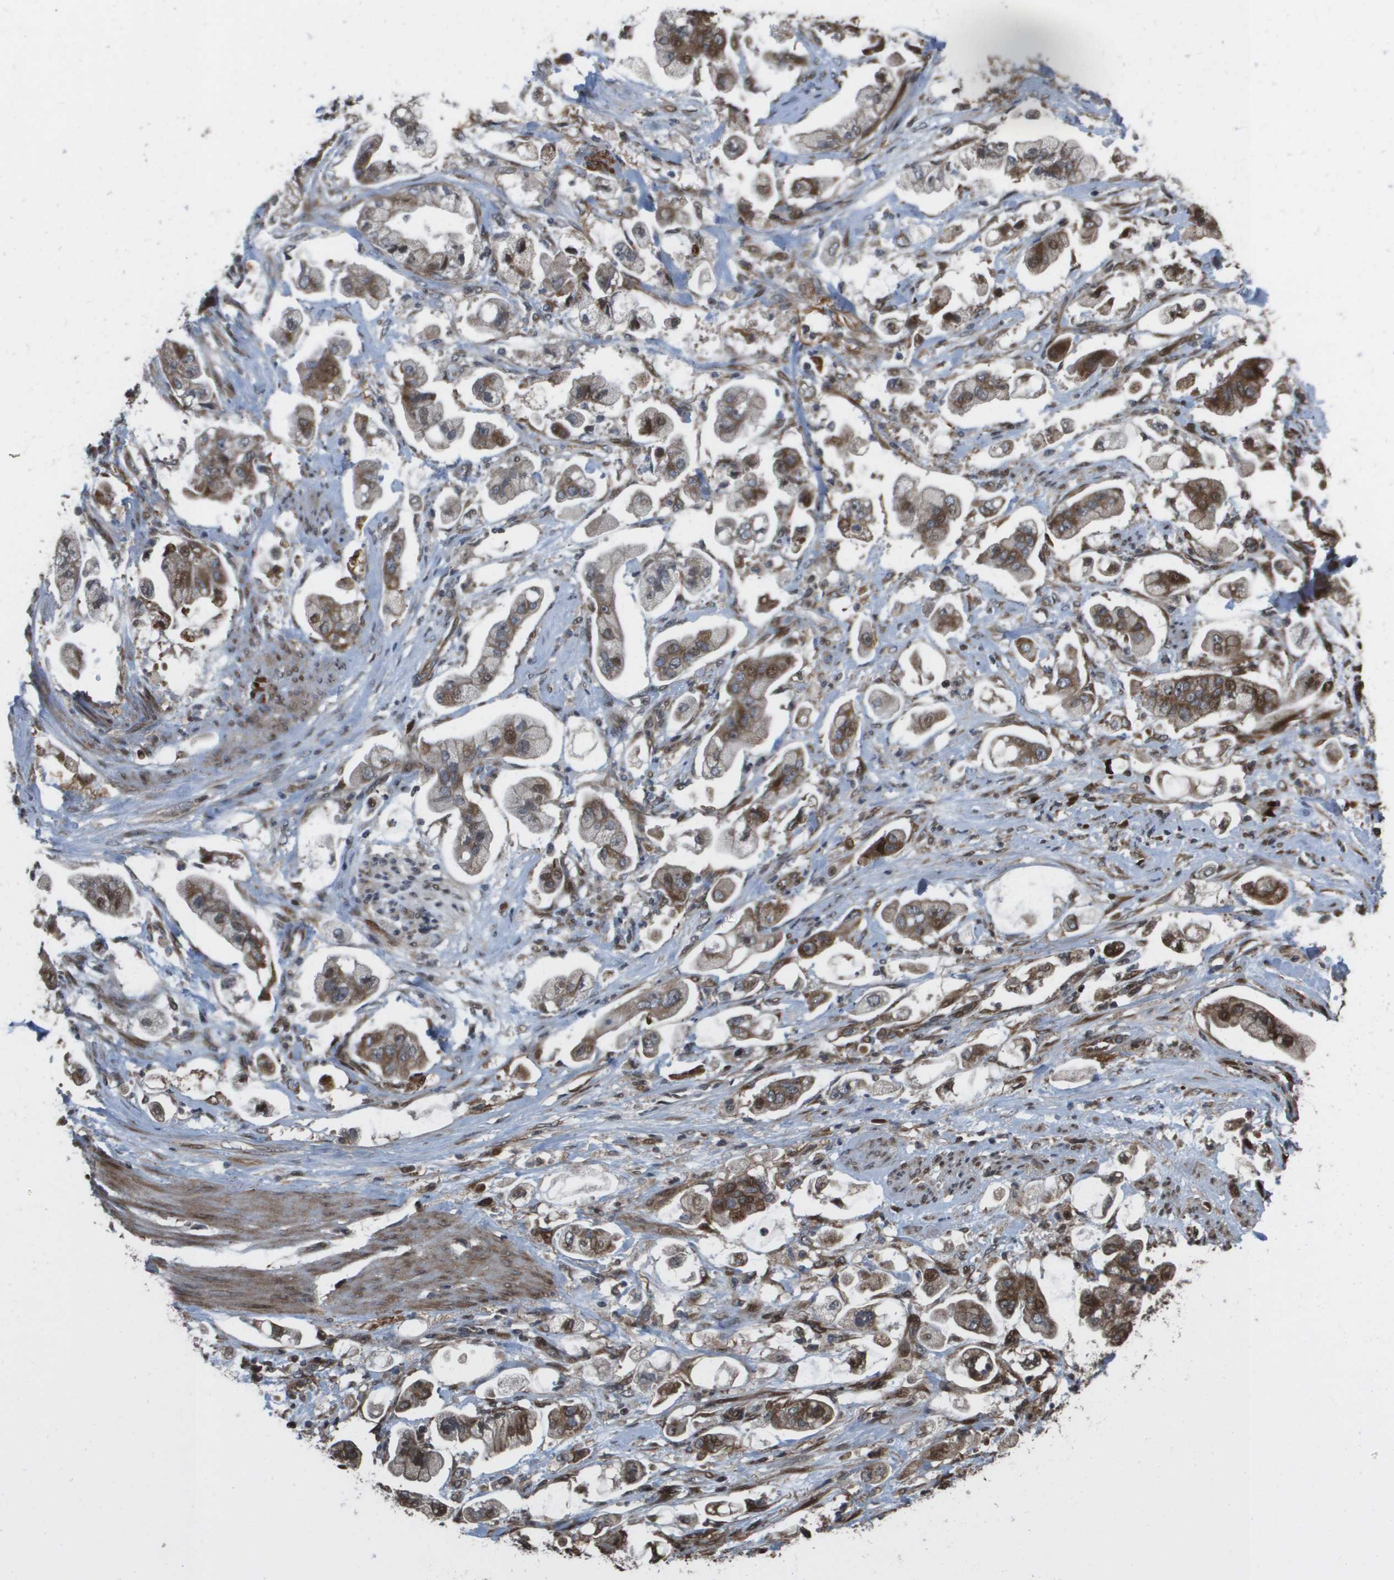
{"staining": {"intensity": "moderate", "quantity": "25%-75%", "location": "cytoplasmic/membranous"}, "tissue": "stomach cancer", "cell_type": "Tumor cells", "image_type": "cancer", "snomed": [{"axis": "morphology", "description": "Adenocarcinoma, NOS"}, {"axis": "topography", "description": "Stomach"}], "caption": "Protein analysis of adenocarcinoma (stomach) tissue displays moderate cytoplasmic/membranous positivity in approximately 25%-75% of tumor cells.", "gene": "AXIN2", "patient": {"sex": "male", "age": 62}}